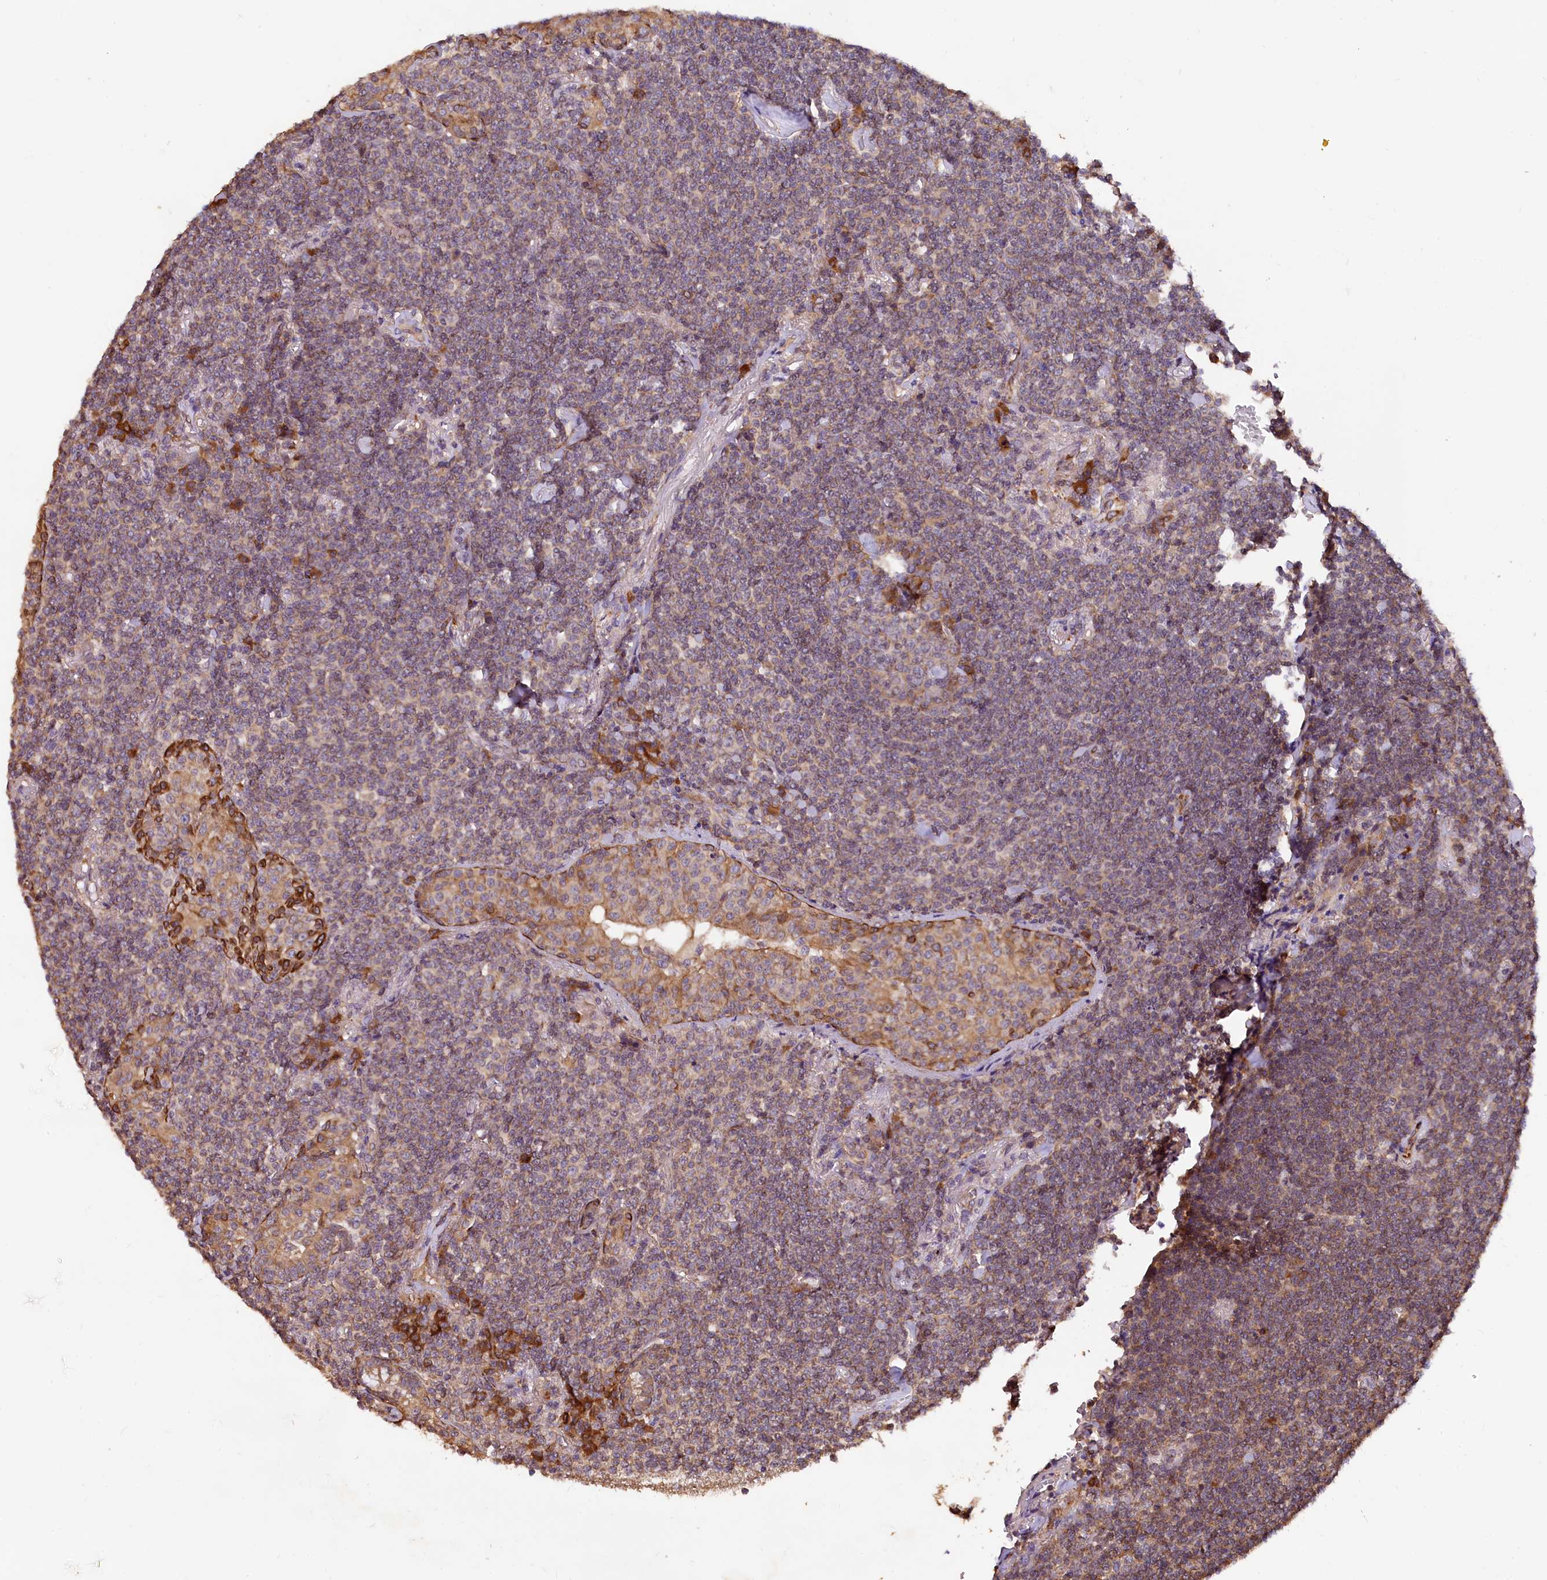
{"staining": {"intensity": "weak", "quantity": "25%-75%", "location": "cytoplasmic/membranous"}, "tissue": "lymphoma", "cell_type": "Tumor cells", "image_type": "cancer", "snomed": [{"axis": "morphology", "description": "Malignant lymphoma, non-Hodgkin's type, Low grade"}, {"axis": "topography", "description": "Lung"}], "caption": "An image of human low-grade malignant lymphoma, non-Hodgkin's type stained for a protein reveals weak cytoplasmic/membranous brown staining in tumor cells.", "gene": "RASSF1", "patient": {"sex": "female", "age": 71}}